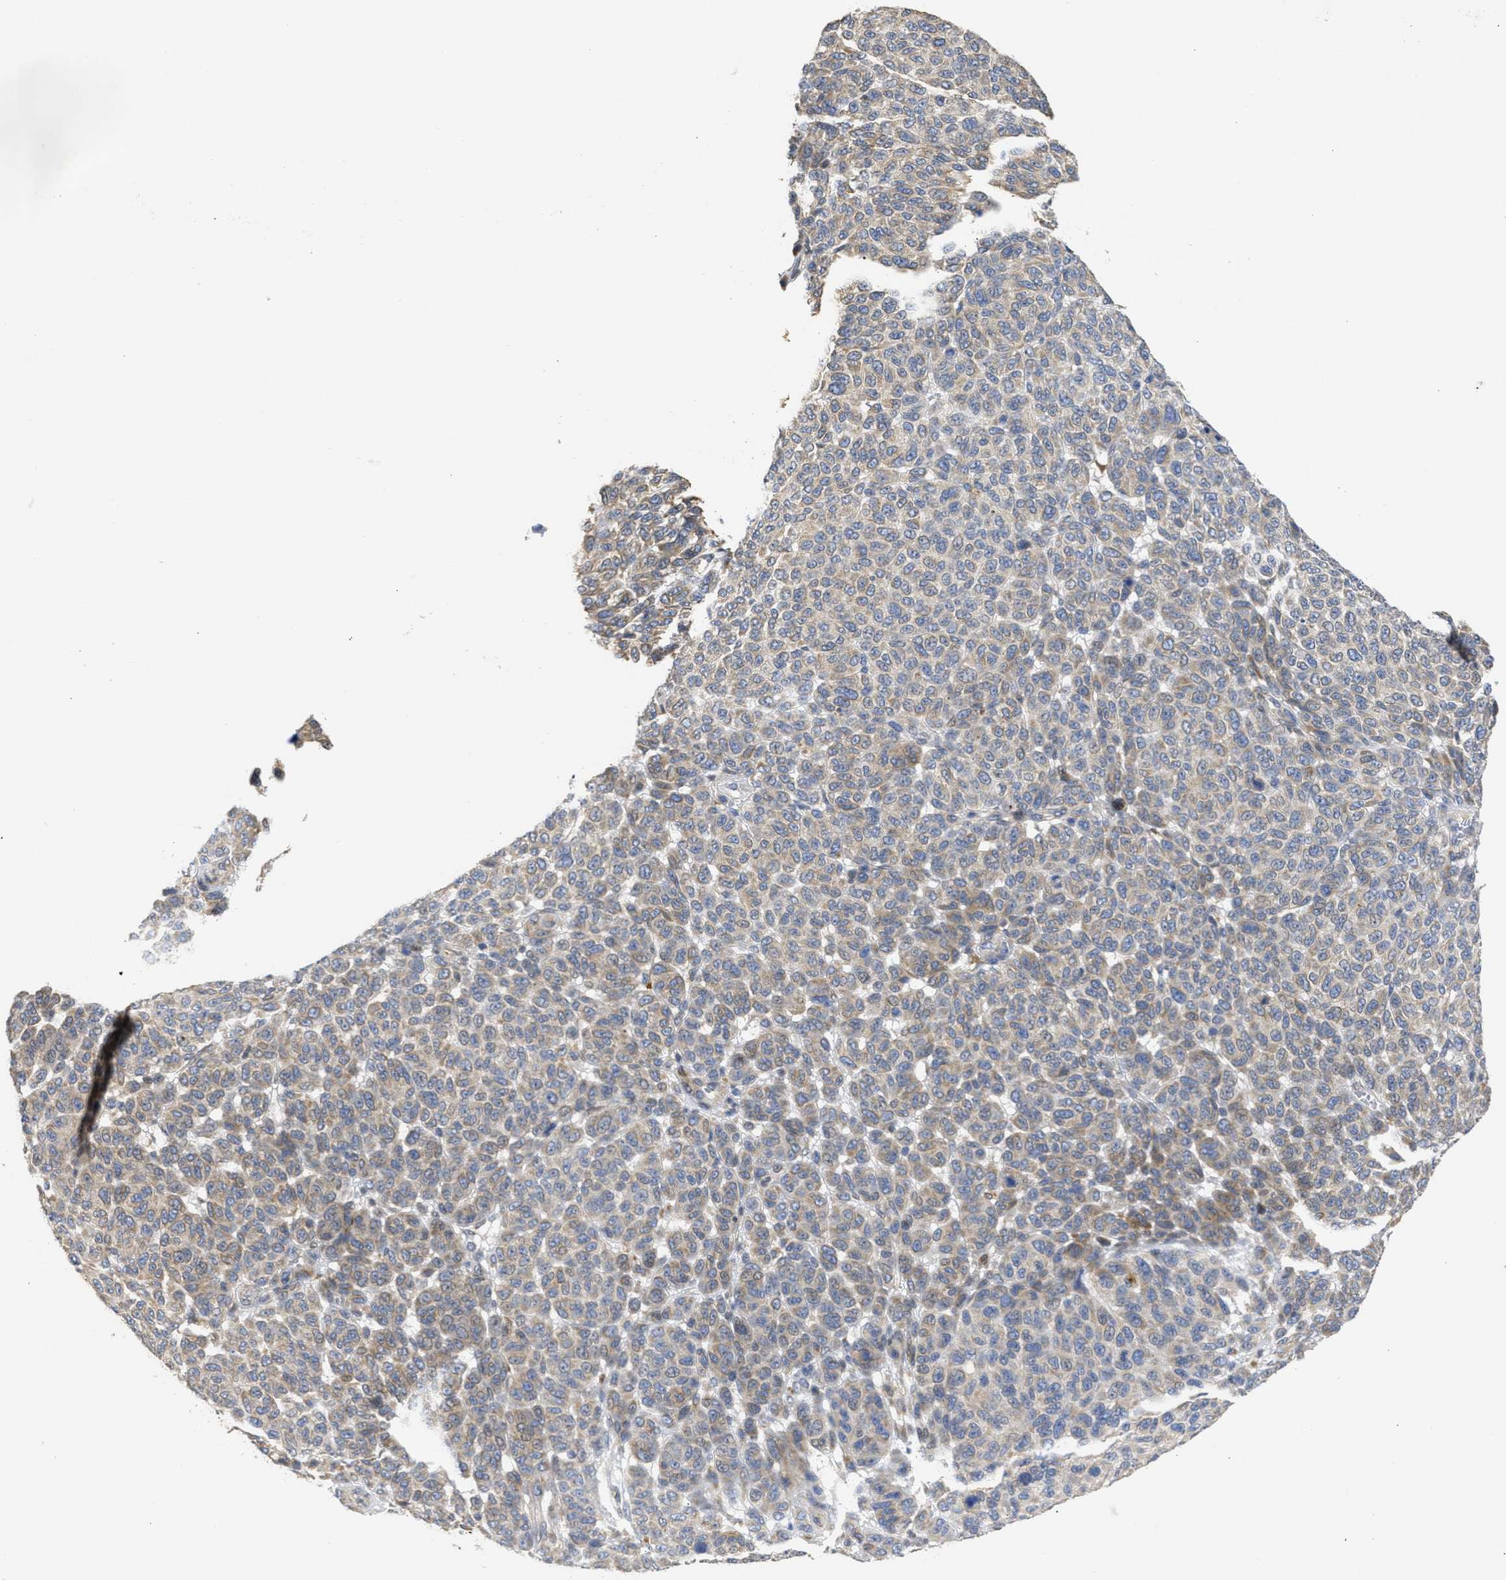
{"staining": {"intensity": "weak", "quantity": "<25%", "location": "cytoplasmic/membranous"}, "tissue": "melanoma", "cell_type": "Tumor cells", "image_type": "cancer", "snomed": [{"axis": "morphology", "description": "Malignant melanoma, NOS"}, {"axis": "topography", "description": "Skin"}], "caption": "Melanoma stained for a protein using IHC demonstrates no expression tumor cells.", "gene": "TMED1", "patient": {"sex": "male", "age": 59}}